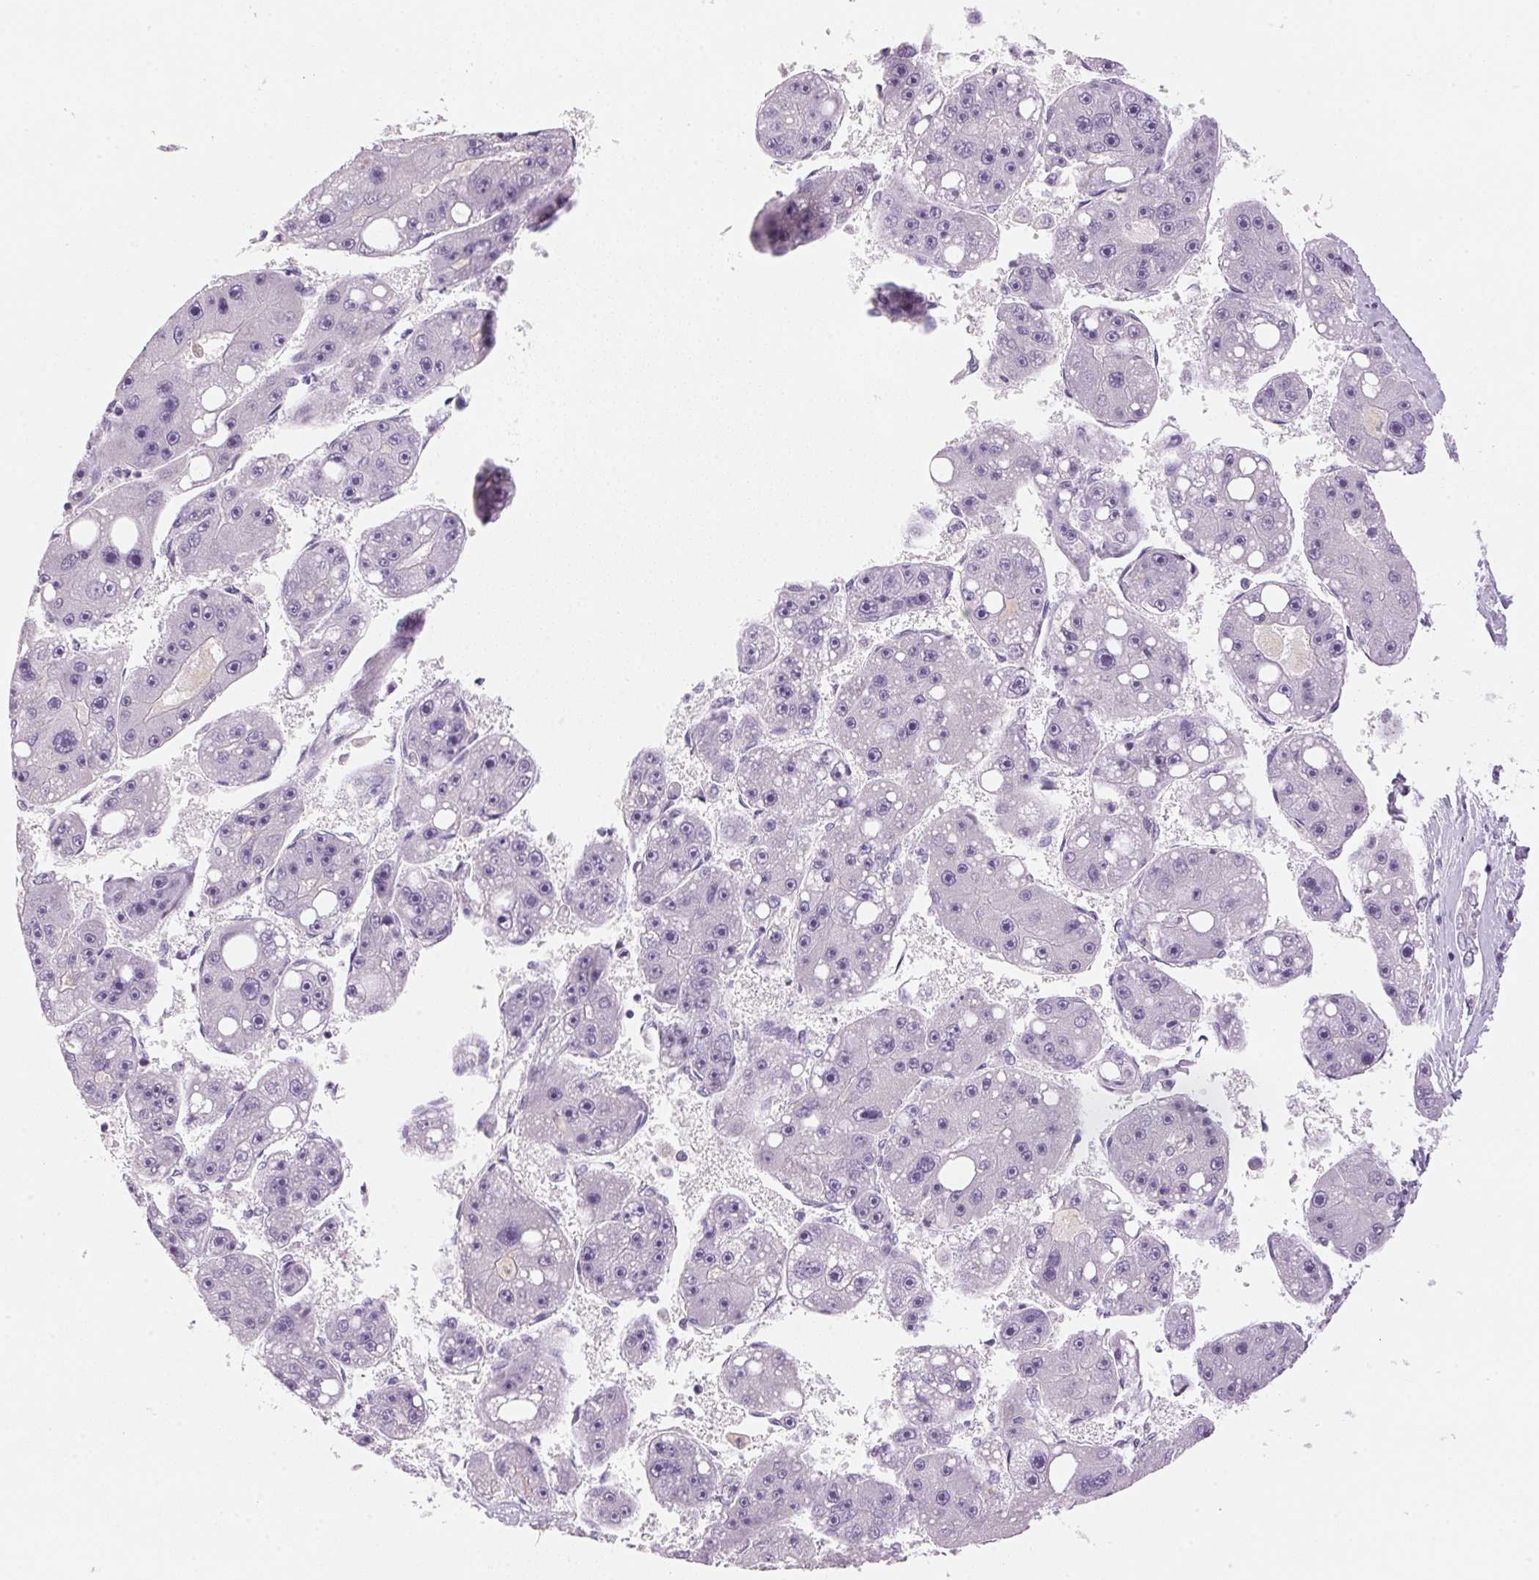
{"staining": {"intensity": "negative", "quantity": "none", "location": "none"}, "tissue": "liver cancer", "cell_type": "Tumor cells", "image_type": "cancer", "snomed": [{"axis": "morphology", "description": "Carcinoma, Hepatocellular, NOS"}, {"axis": "topography", "description": "Liver"}], "caption": "Hepatocellular carcinoma (liver) stained for a protein using IHC demonstrates no expression tumor cells.", "gene": "HSD17B2", "patient": {"sex": "female", "age": 61}}